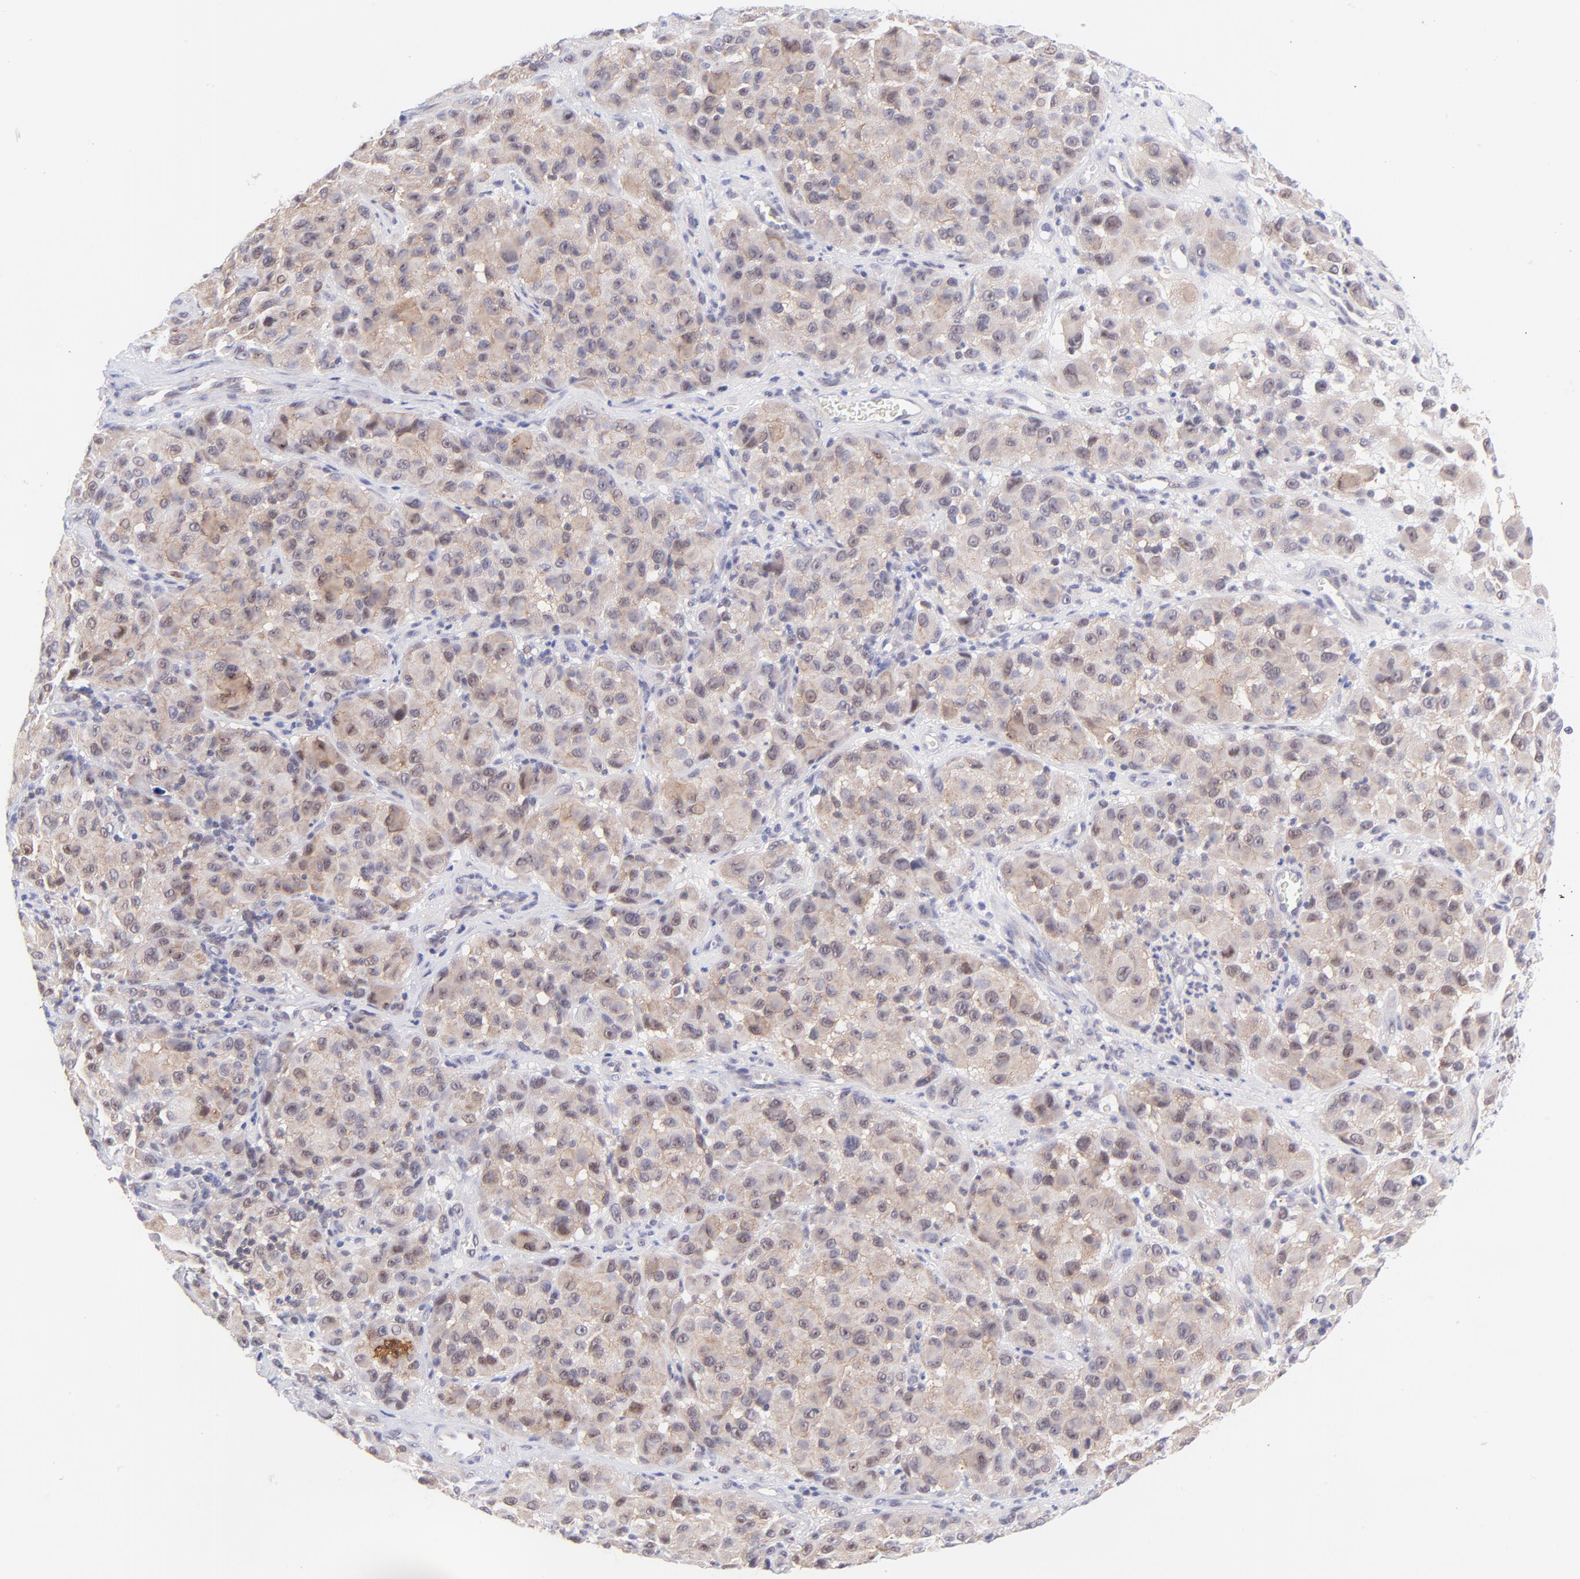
{"staining": {"intensity": "weak", "quantity": "<25%", "location": "cytoplasmic/membranous,nuclear"}, "tissue": "melanoma", "cell_type": "Tumor cells", "image_type": "cancer", "snomed": [{"axis": "morphology", "description": "Malignant melanoma, NOS"}, {"axis": "topography", "description": "Skin"}], "caption": "This is an IHC histopathology image of human melanoma. There is no expression in tumor cells.", "gene": "PBDC1", "patient": {"sex": "female", "age": 21}}